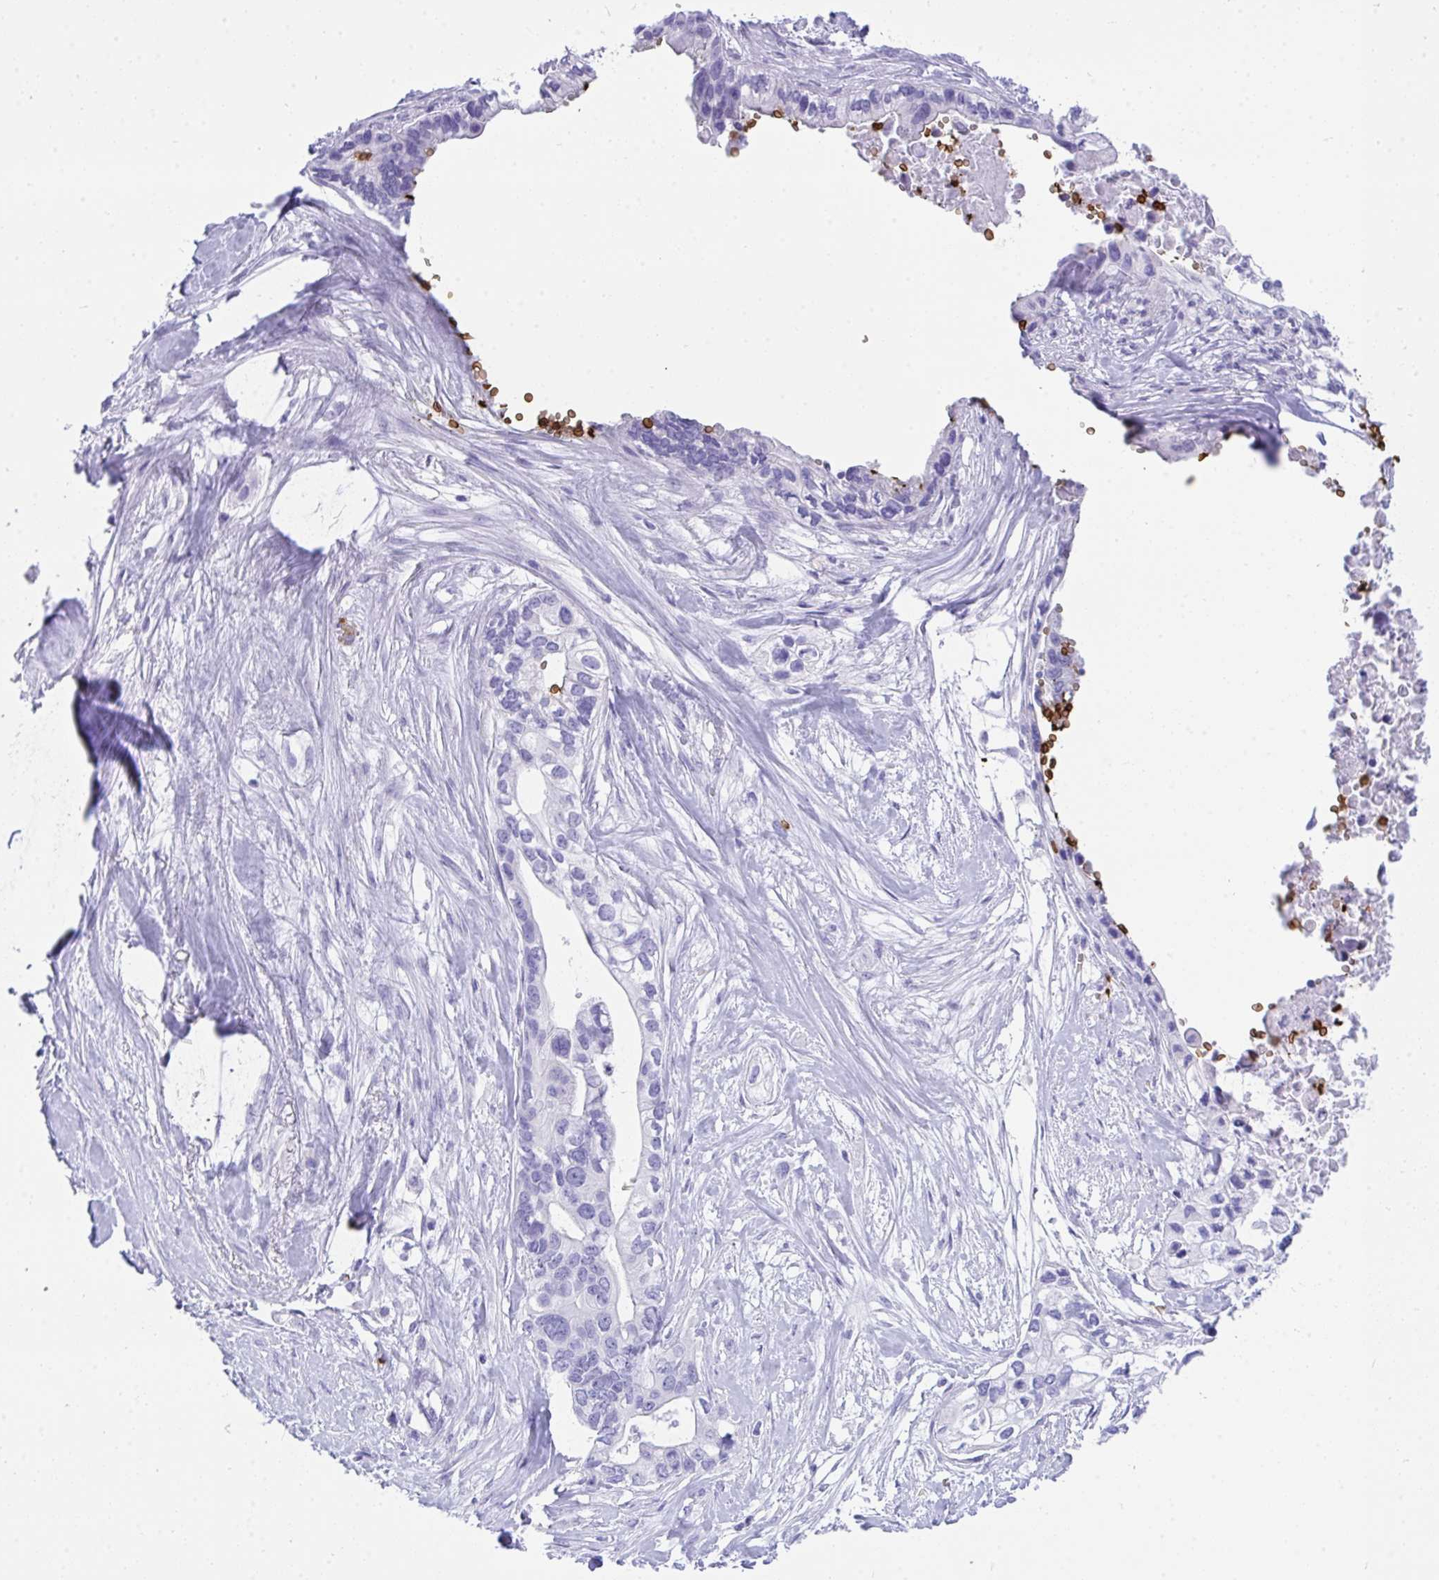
{"staining": {"intensity": "negative", "quantity": "none", "location": "none"}, "tissue": "pancreatic cancer", "cell_type": "Tumor cells", "image_type": "cancer", "snomed": [{"axis": "morphology", "description": "Adenocarcinoma, NOS"}, {"axis": "topography", "description": "Pancreas"}], "caption": "A histopathology image of pancreatic cancer (adenocarcinoma) stained for a protein shows no brown staining in tumor cells.", "gene": "ANK1", "patient": {"sex": "female", "age": 63}}